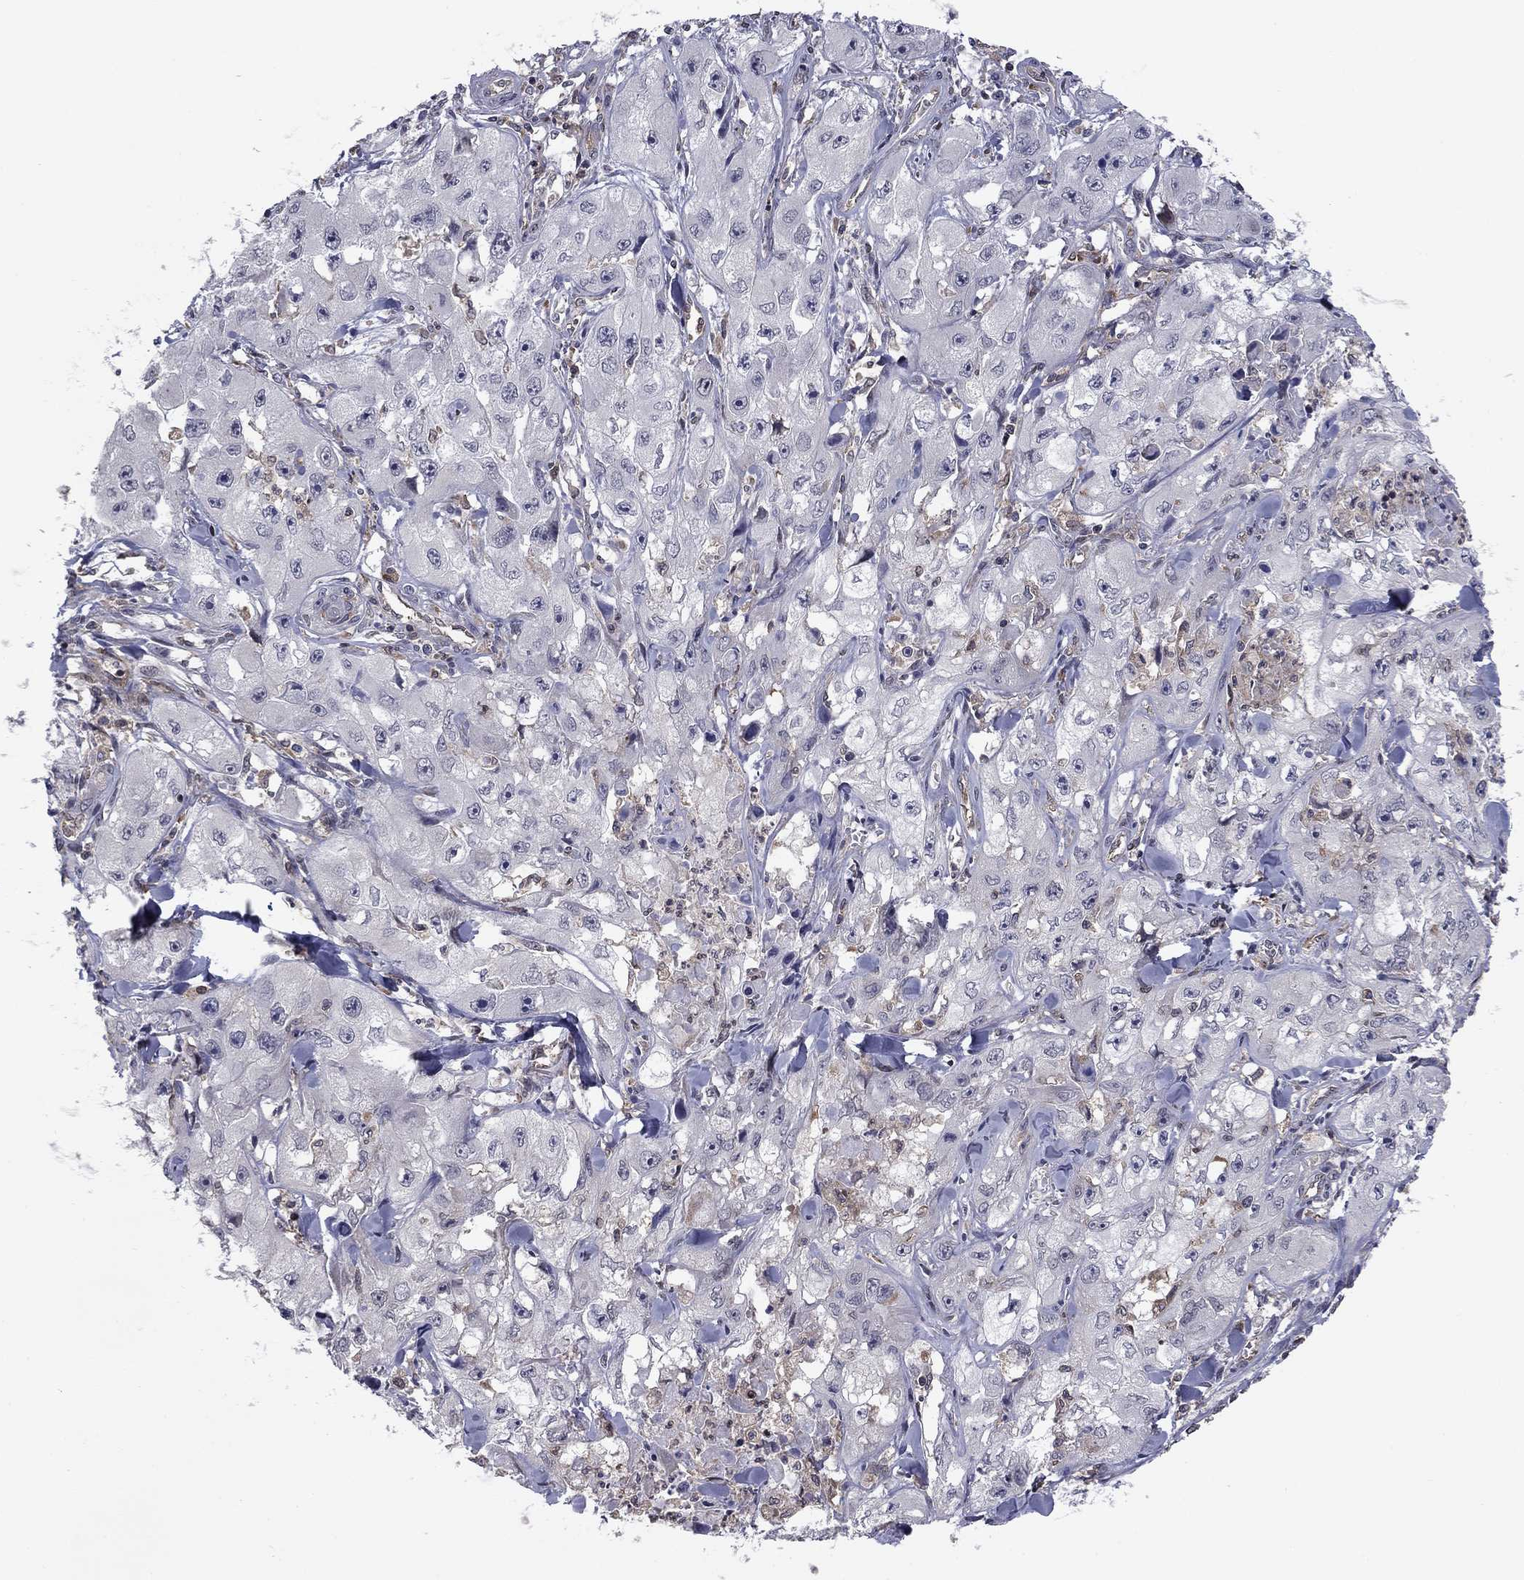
{"staining": {"intensity": "negative", "quantity": "none", "location": "none"}, "tissue": "skin cancer", "cell_type": "Tumor cells", "image_type": "cancer", "snomed": [{"axis": "morphology", "description": "Squamous cell carcinoma, NOS"}, {"axis": "topography", "description": "Skin"}, {"axis": "topography", "description": "Subcutis"}], "caption": "A micrograph of human skin squamous cell carcinoma is negative for staining in tumor cells. (Immunohistochemistry (ihc), brightfield microscopy, high magnification).", "gene": "PLCB2", "patient": {"sex": "male", "age": 73}}